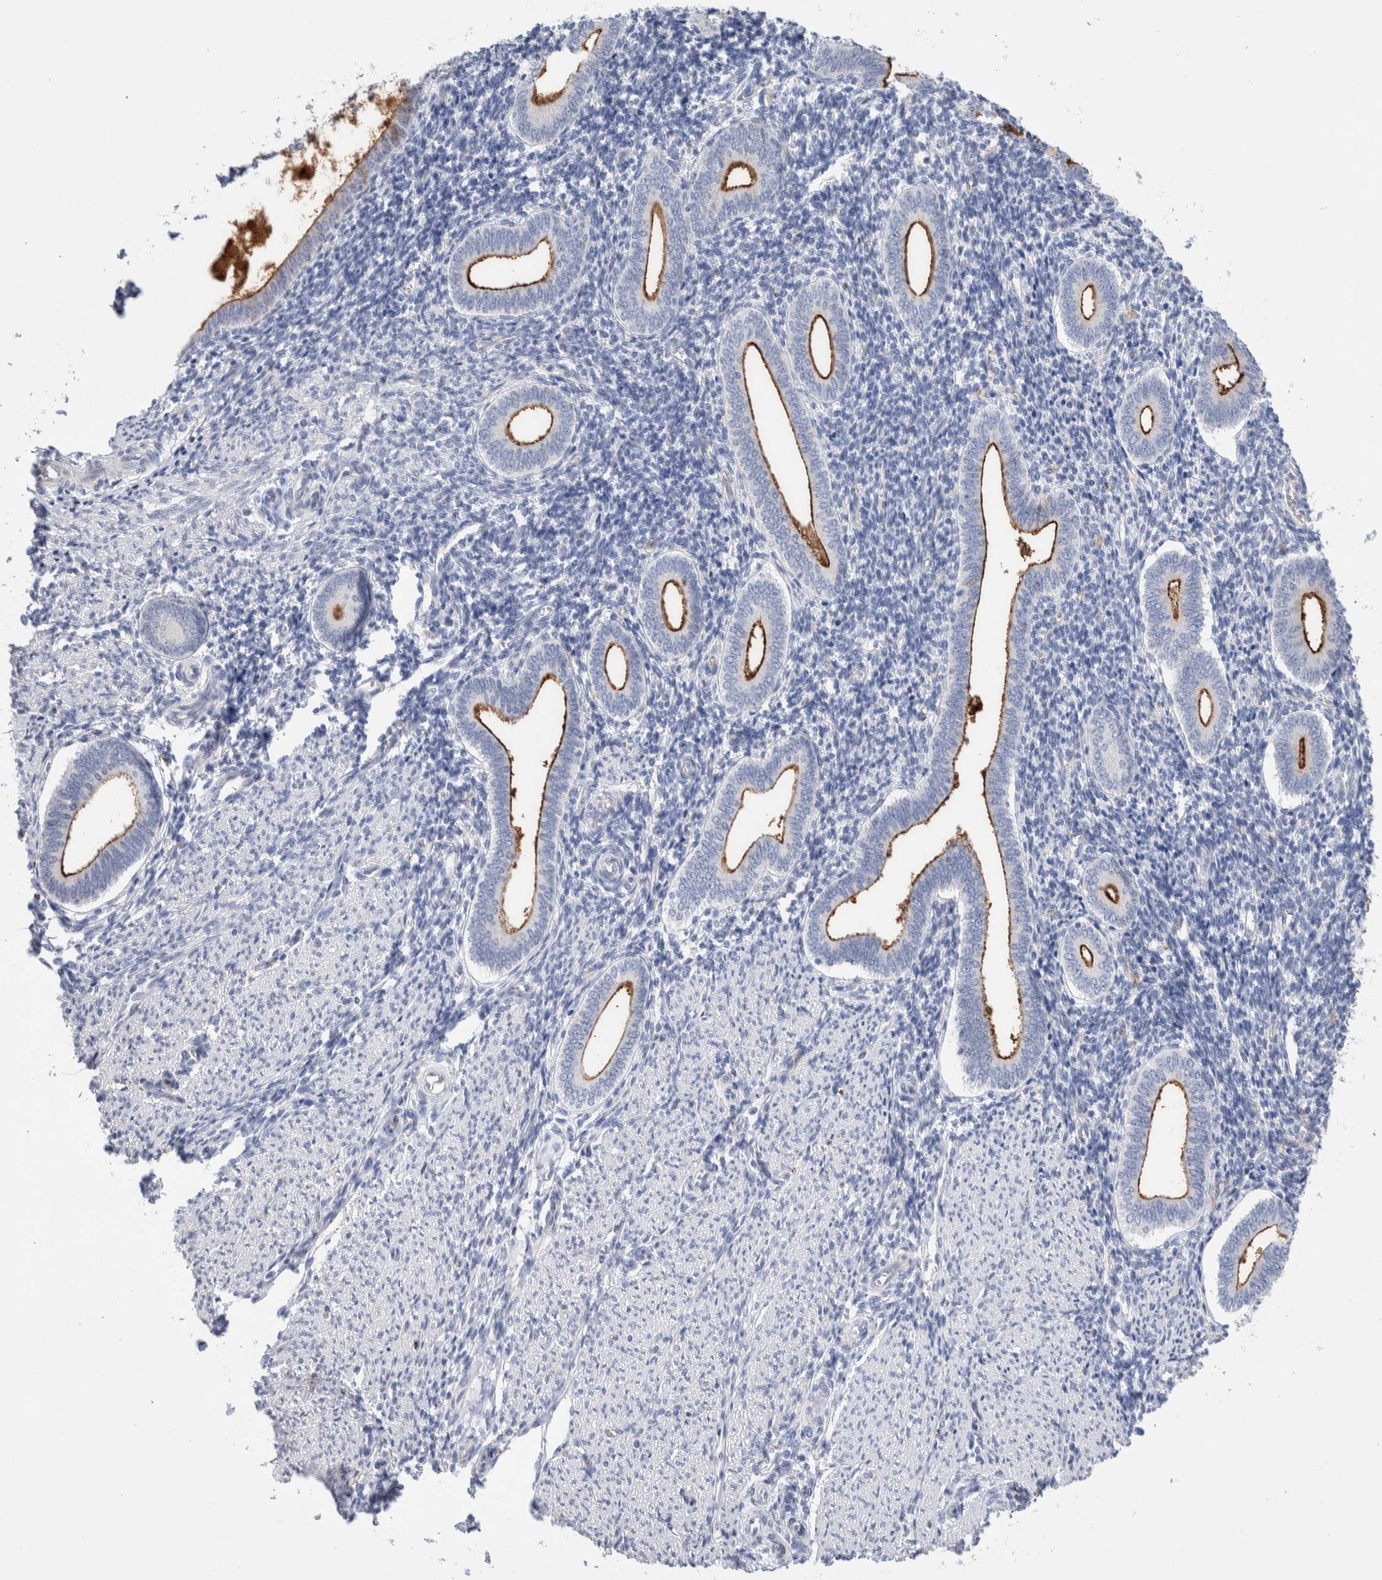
{"staining": {"intensity": "negative", "quantity": "none", "location": "none"}, "tissue": "endometrium", "cell_type": "Cells in endometrial stroma", "image_type": "normal", "snomed": [{"axis": "morphology", "description": "Normal tissue, NOS"}, {"axis": "topography", "description": "Uterus"}, {"axis": "topography", "description": "Endometrium"}], "caption": "High magnification brightfield microscopy of normal endometrium stained with DAB (brown) and counterstained with hematoxylin (blue): cells in endometrial stroma show no significant expression. Brightfield microscopy of immunohistochemistry stained with DAB (3,3'-diaminobenzidine) (brown) and hematoxylin (blue), captured at high magnification.", "gene": "METRNL", "patient": {"sex": "female", "age": 33}}